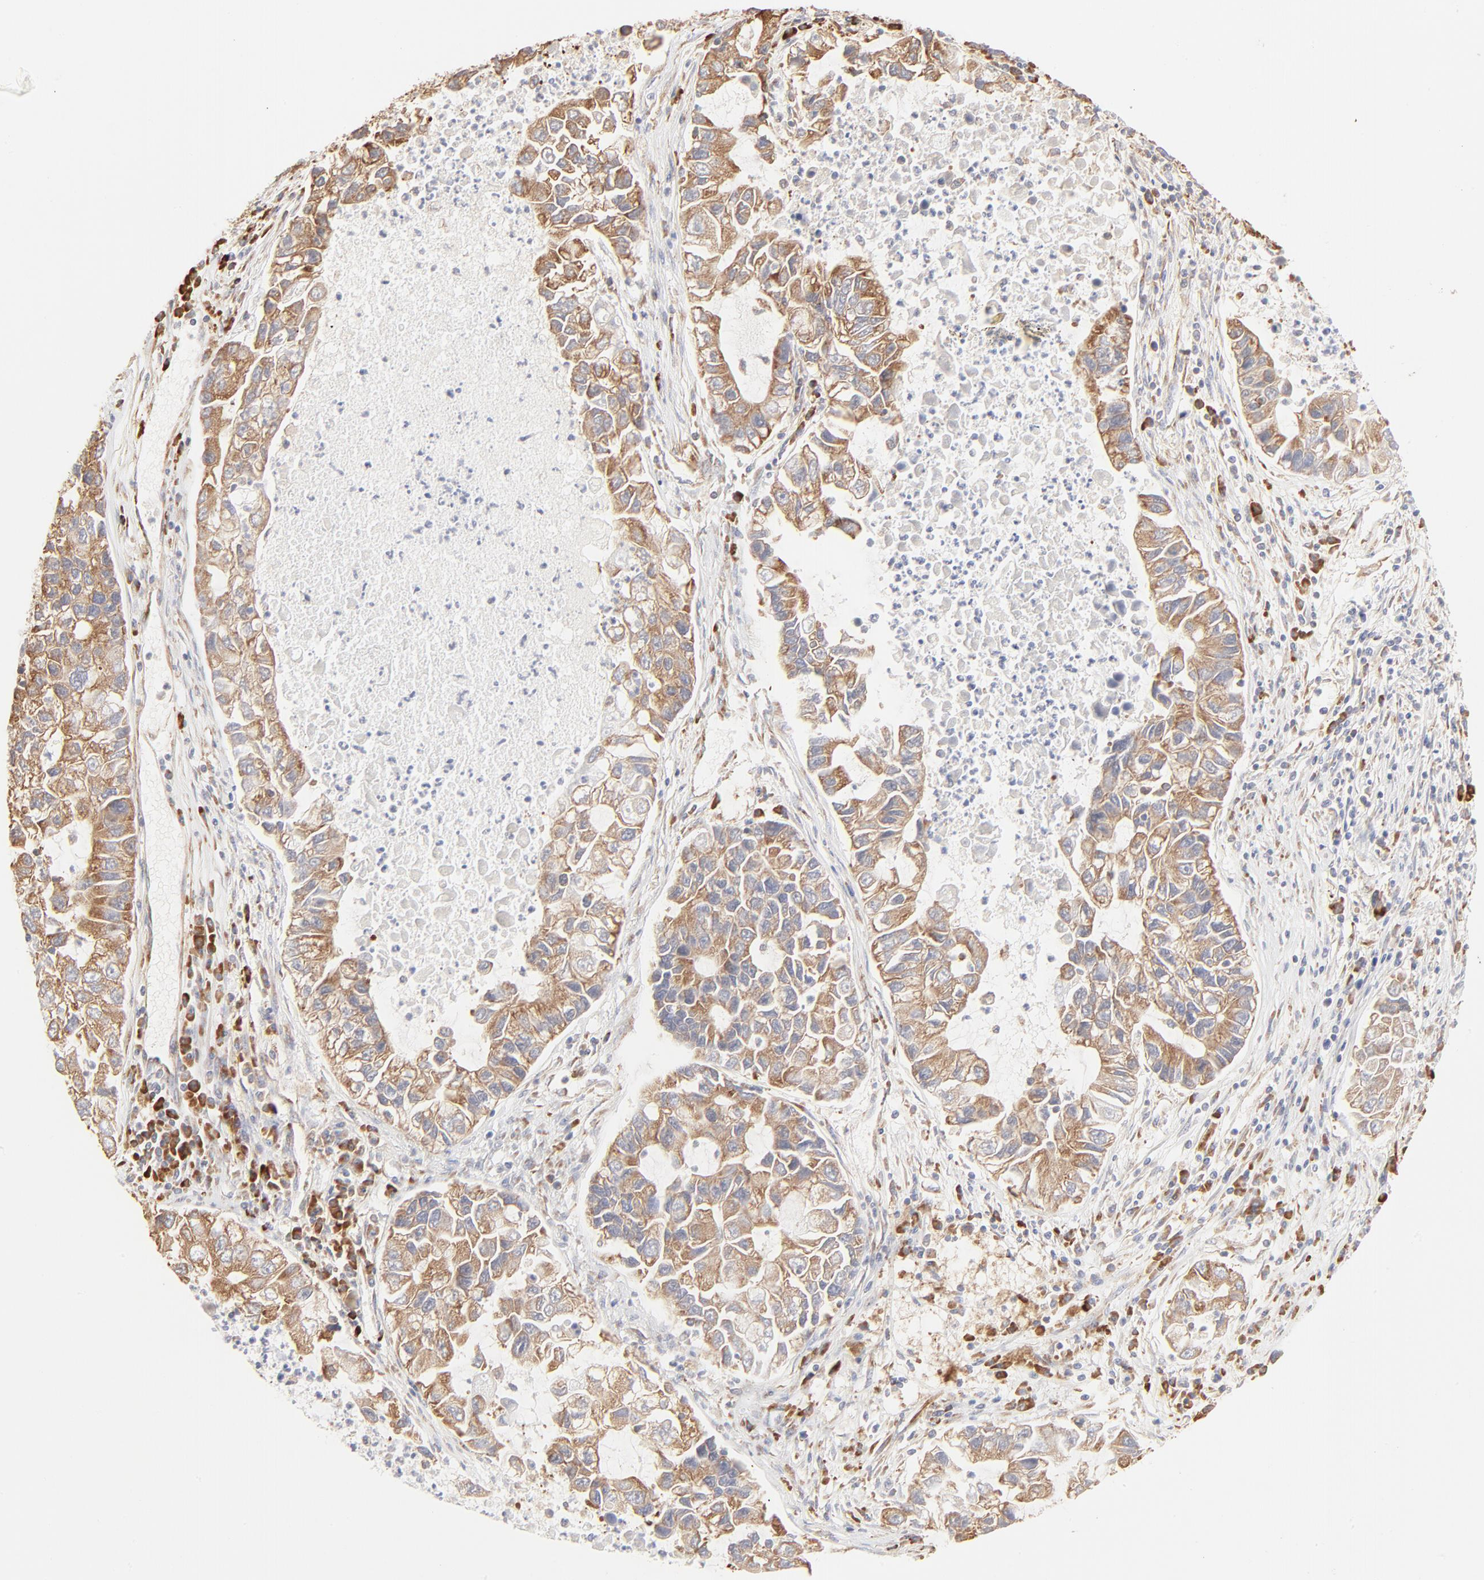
{"staining": {"intensity": "moderate", "quantity": ">75%", "location": "cytoplasmic/membranous"}, "tissue": "lung cancer", "cell_type": "Tumor cells", "image_type": "cancer", "snomed": [{"axis": "morphology", "description": "Adenocarcinoma, NOS"}, {"axis": "topography", "description": "Lung"}], "caption": "Tumor cells reveal moderate cytoplasmic/membranous staining in about >75% of cells in lung cancer (adenocarcinoma). (brown staining indicates protein expression, while blue staining denotes nuclei).", "gene": "RPS20", "patient": {"sex": "female", "age": 51}}